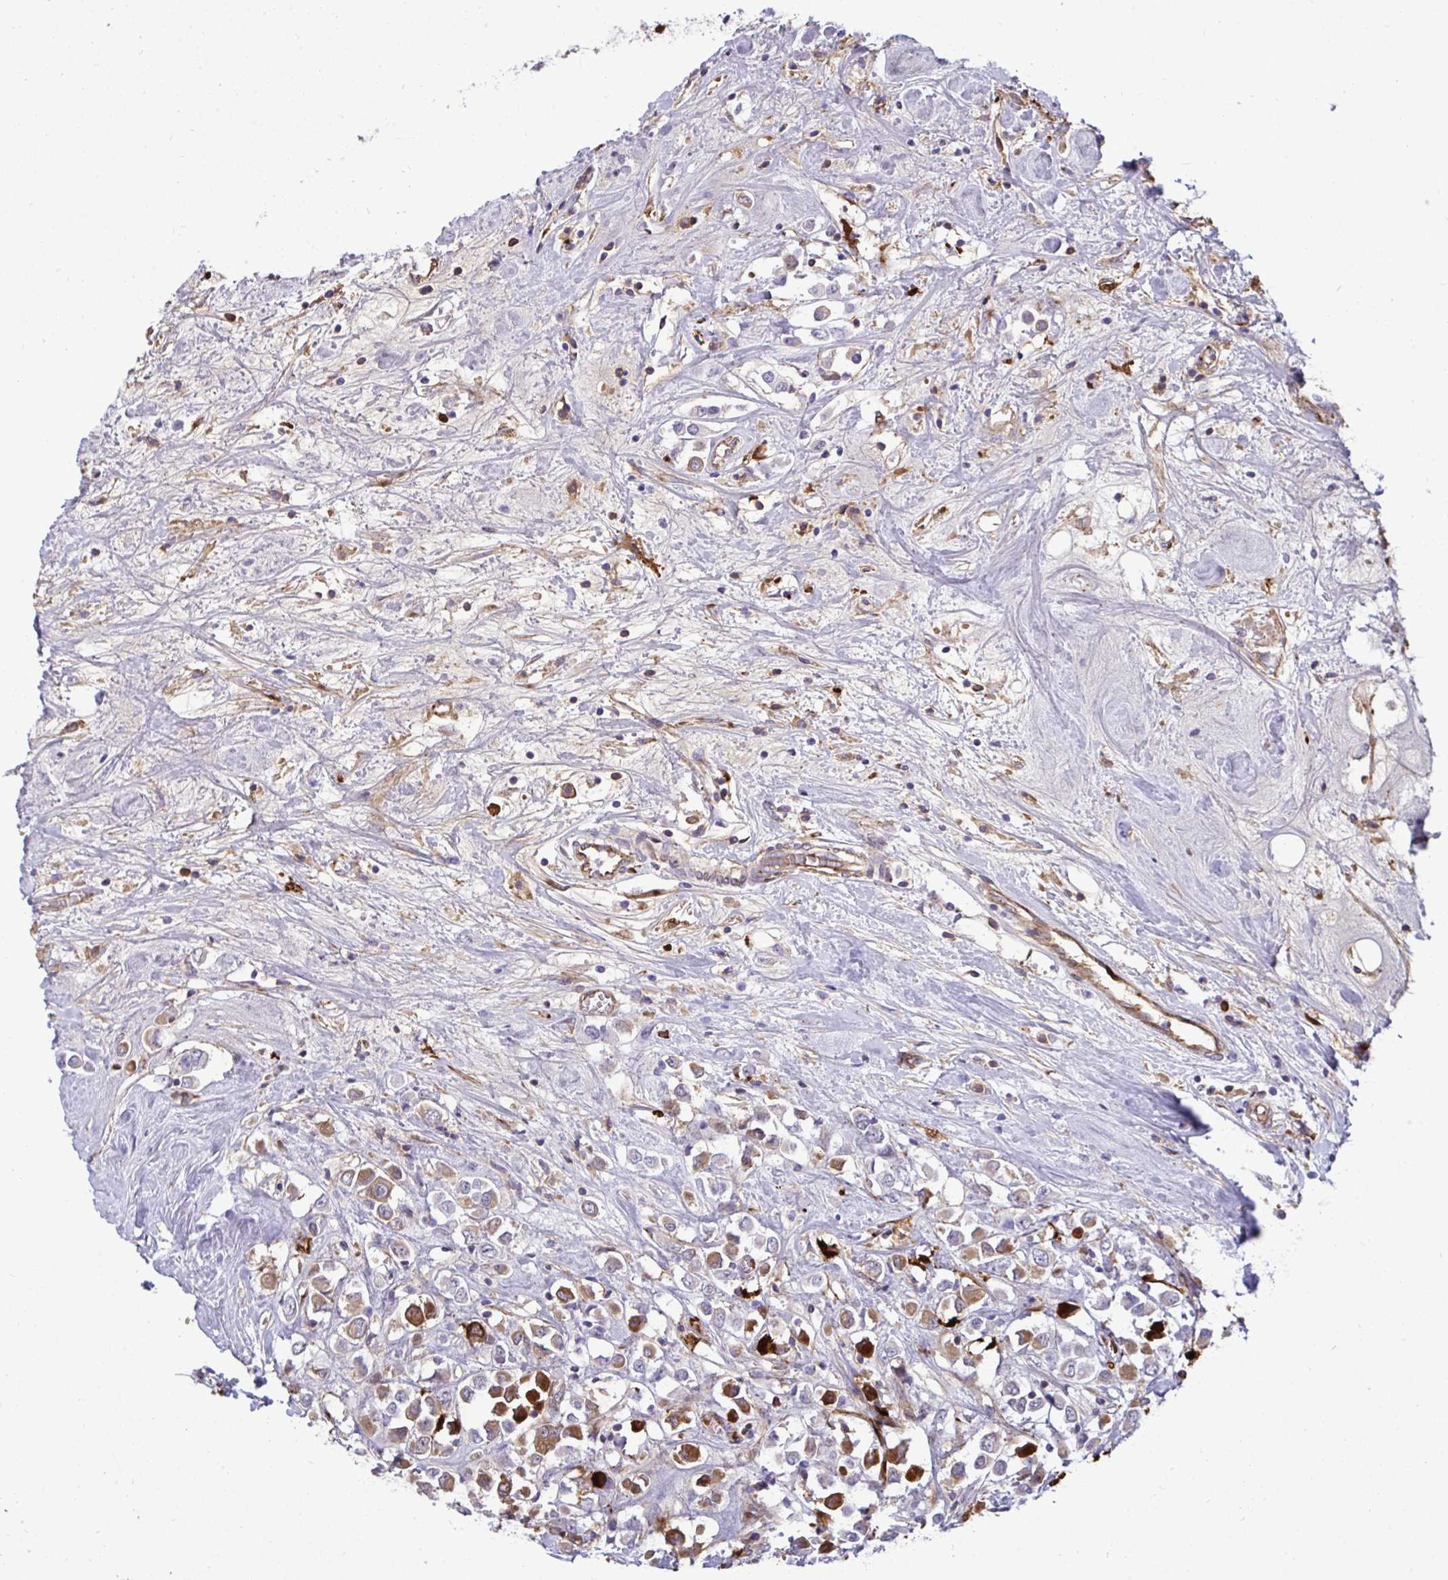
{"staining": {"intensity": "strong", "quantity": "<25%", "location": "cytoplasmic/membranous"}, "tissue": "breast cancer", "cell_type": "Tumor cells", "image_type": "cancer", "snomed": [{"axis": "morphology", "description": "Duct carcinoma"}, {"axis": "topography", "description": "Breast"}], "caption": "Breast cancer tissue displays strong cytoplasmic/membranous staining in about <25% of tumor cells", "gene": "F2", "patient": {"sex": "female", "age": 61}}